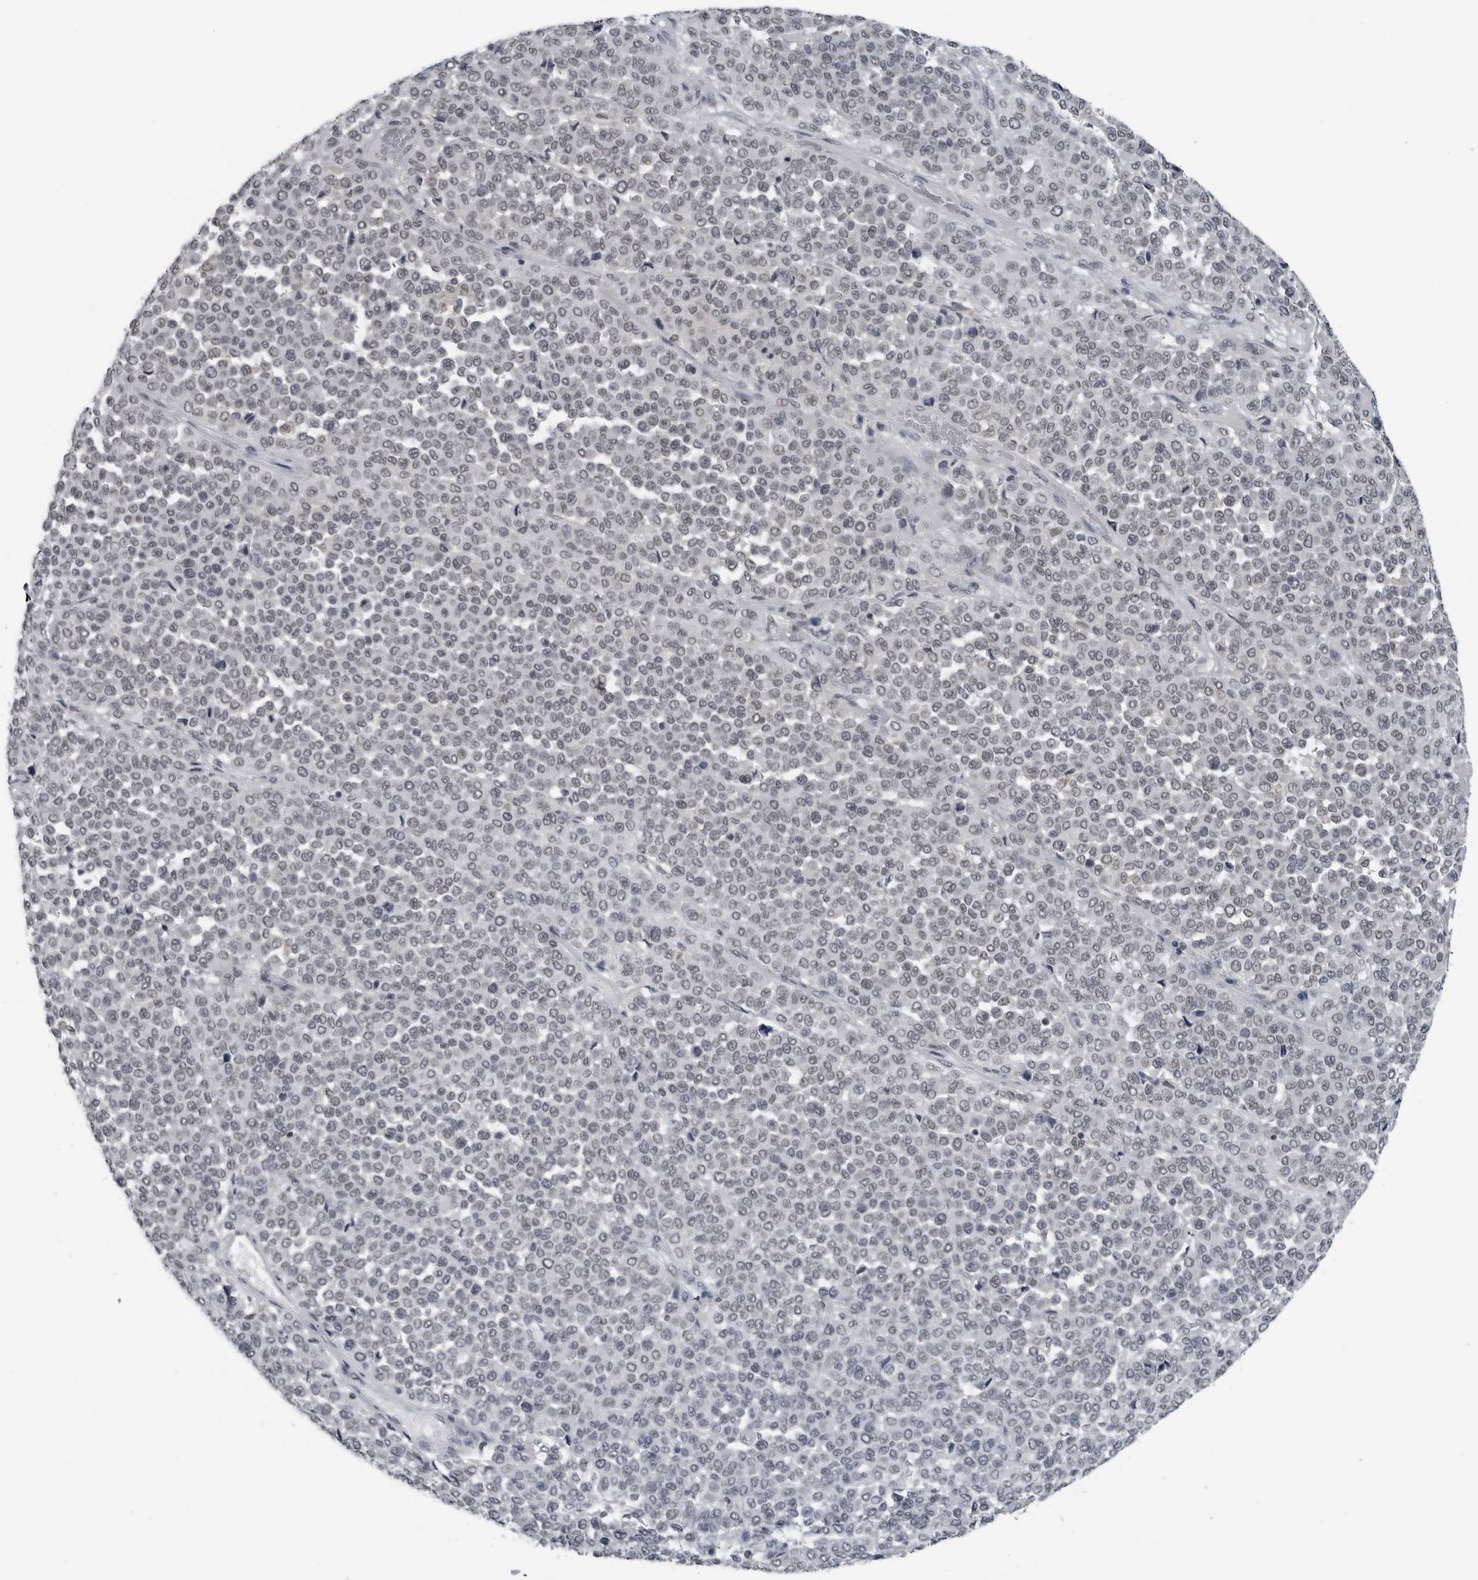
{"staining": {"intensity": "weak", "quantity": "25%-75%", "location": "nuclear"}, "tissue": "melanoma", "cell_type": "Tumor cells", "image_type": "cancer", "snomed": [{"axis": "morphology", "description": "Malignant melanoma, Metastatic site"}, {"axis": "topography", "description": "Pancreas"}], "caption": "Human melanoma stained with a brown dye displays weak nuclear positive expression in approximately 25%-75% of tumor cells.", "gene": "AKR1A1", "patient": {"sex": "female", "age": 30}}